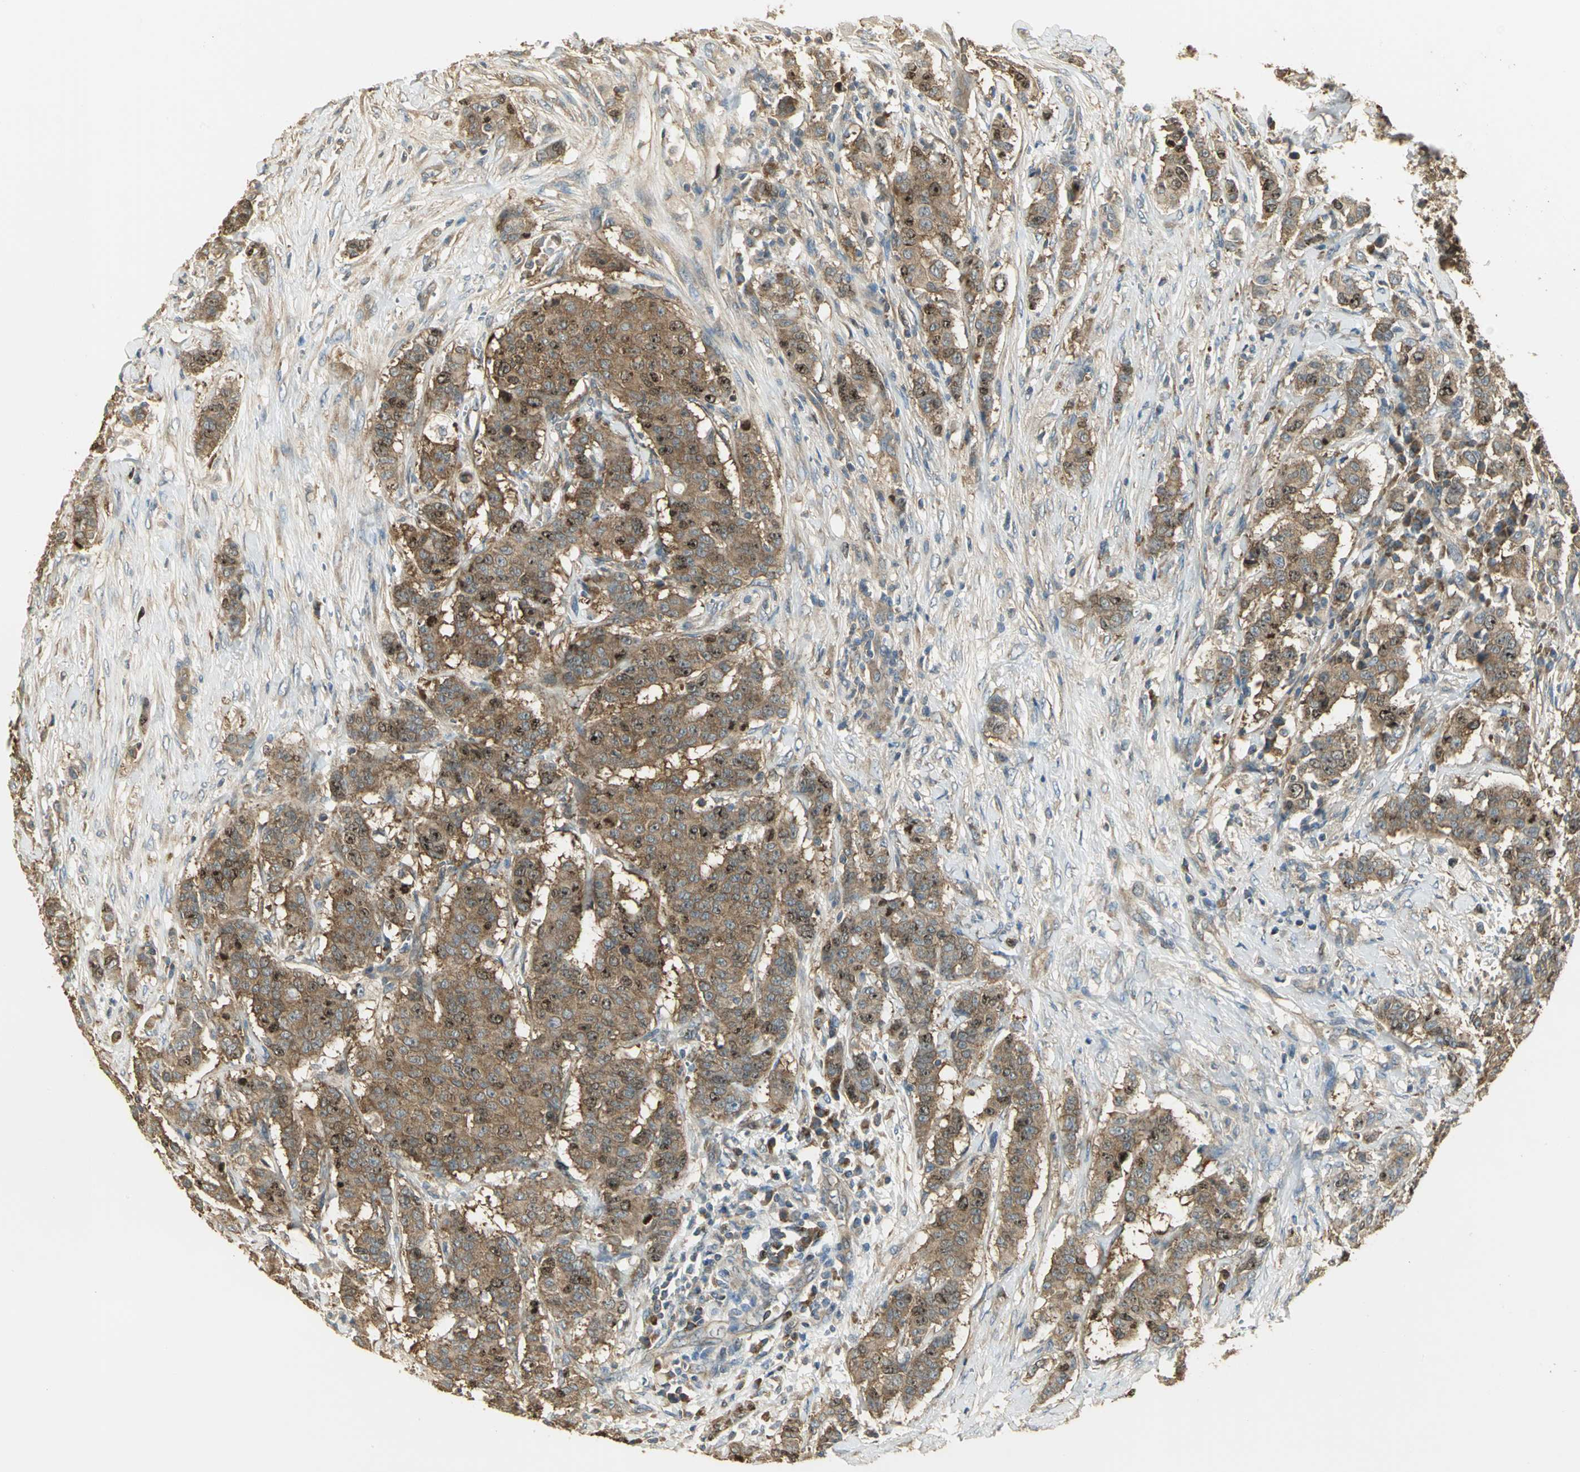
{"staining": {"intensity": "strong", "quantity": ">75%", "location": "cytoplasmic/membranous,nuclear"}, "tissue": "breast cancer", "cell_type": "Tumor cells", "image_type": "cancer", "snomed": [{"axis": "morphology", "description": "Duct carcinoma"}, {"axis": "topography", "description": "Breast"}], "caption": "Protein staining of breast cancer tissue reveals strong cytoplasmic/membranous and nuclear expression in approximately >75% of tumor cells.", "gene": "RARS1", "patient": {"sex": "female", "age": 40}}